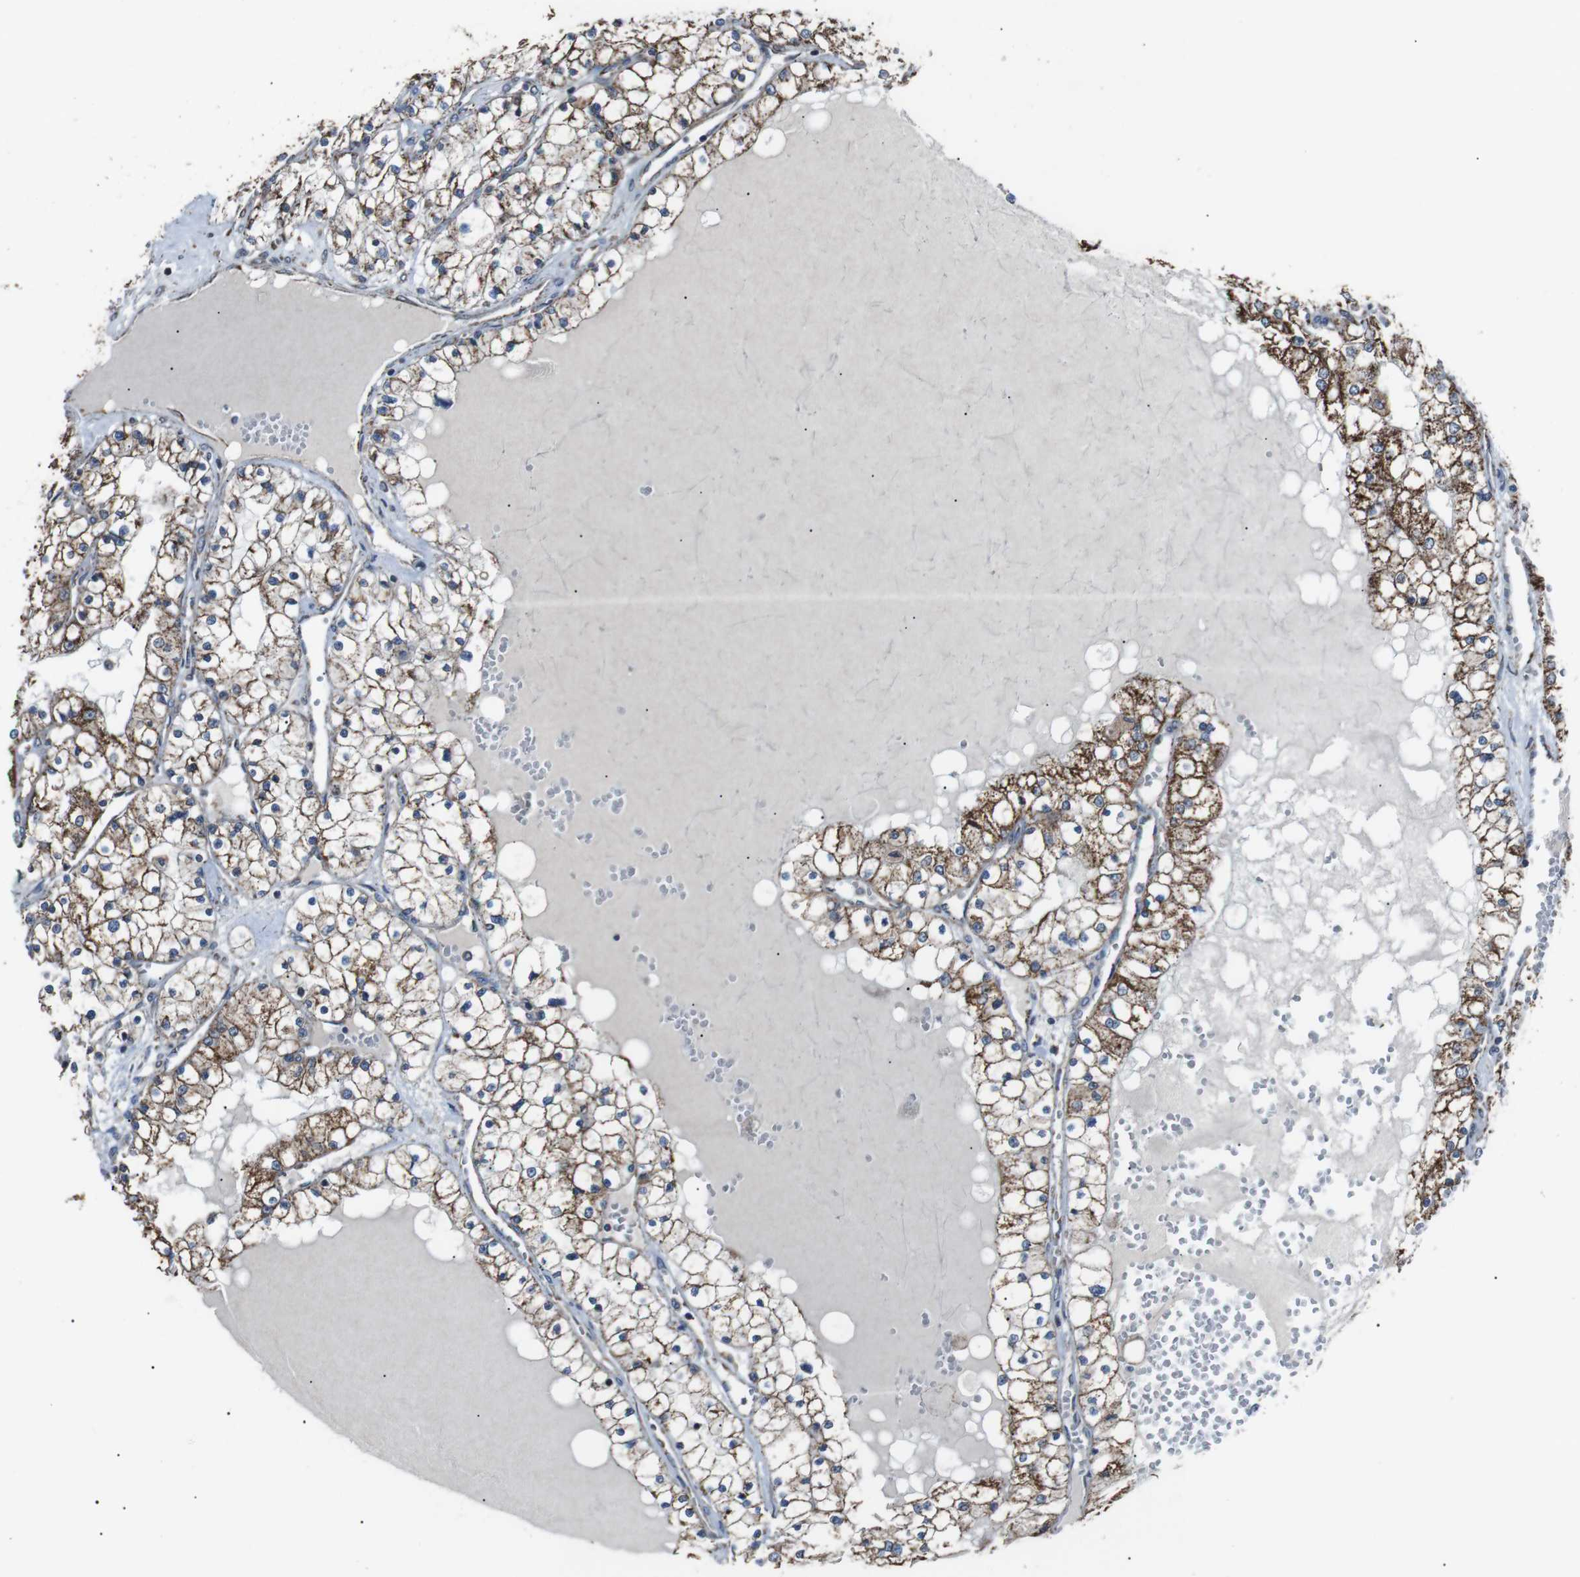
{"staining": {"intensity": "moderate", "quantity": ">75%", "location": "cytoplasmic/membranous"}, "tissue": "renal cancer", "cell_type": "Tumor cells", "image_type": "cancer", "snomed": [{"axis": "morphology", "description": "Adenocarcinoma, NOS"}, {"axis": "topography", "description": "Kidney"}], "caption": "IHC micrograph of neoplastic tissue: human renal adenocarcinoma stained using immunohistochemistry (IHC) displays medium levels of moderate protein expression localized specifically in the cytoplasmic/membranous of tumor cells, appearing as a cytoplasmic/membranous brown color.", "gene": "CISD2", "patient": {"sex": "male", "age": 68}}